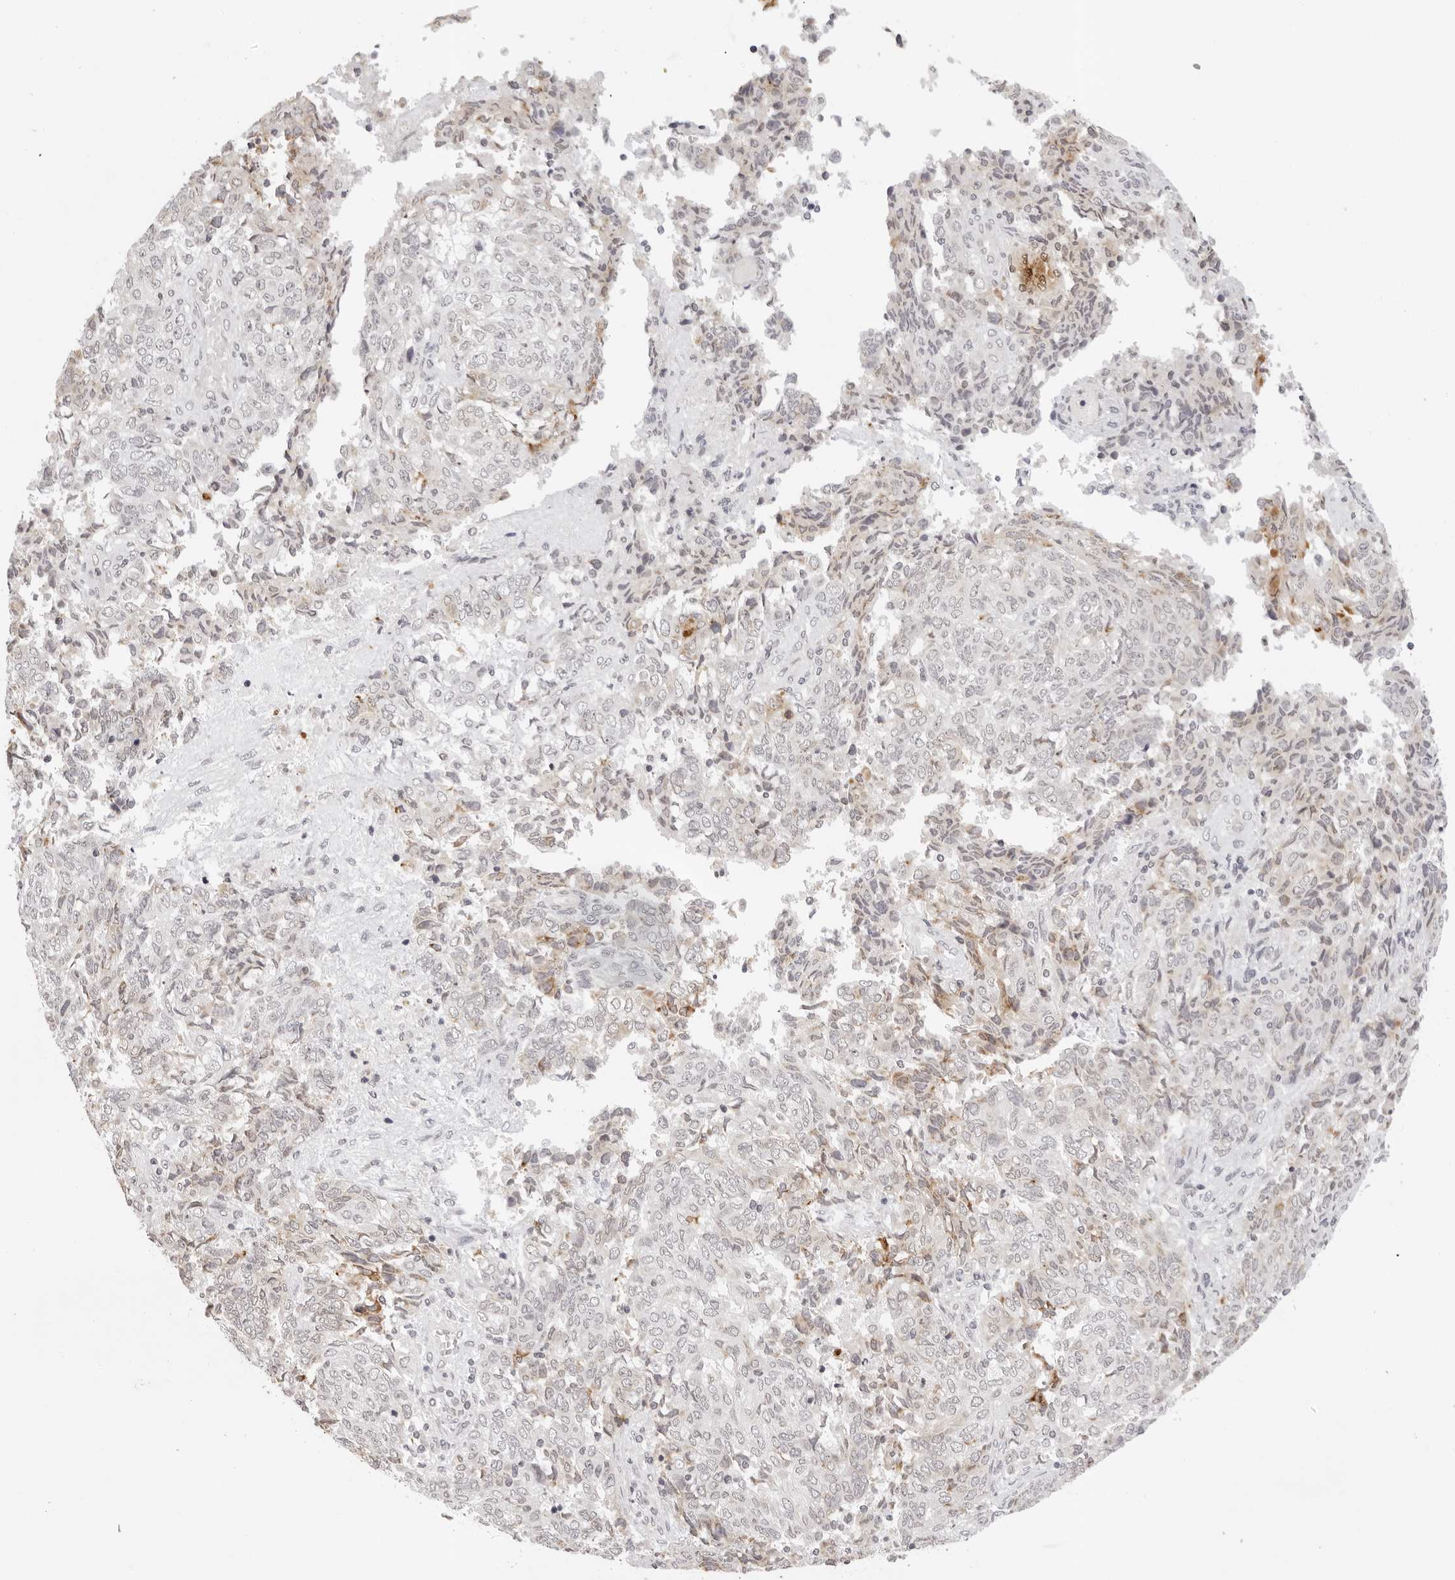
{"staining": {"intensity": "moderate", "quantity": "<25%", "location": "cytoplasmic/membranous"}, "tissue": "endometrial cancer", "cell_type": "Tumor cells", "image_type": "cancer", "snomed": [{"axis": "morphology", "description": "Adenocarcinoma, NOS"}, {"axis": "topography", "description": "Endometrium"}], "caption": "Immunohistochemical staining of human endometrial cancer reveals low levels of moderate cytoplasmic/membranous positivity in about <25% of tumor cells.", "gene": "IL17RA", "patient": {"sex": "female", "age": 80}}